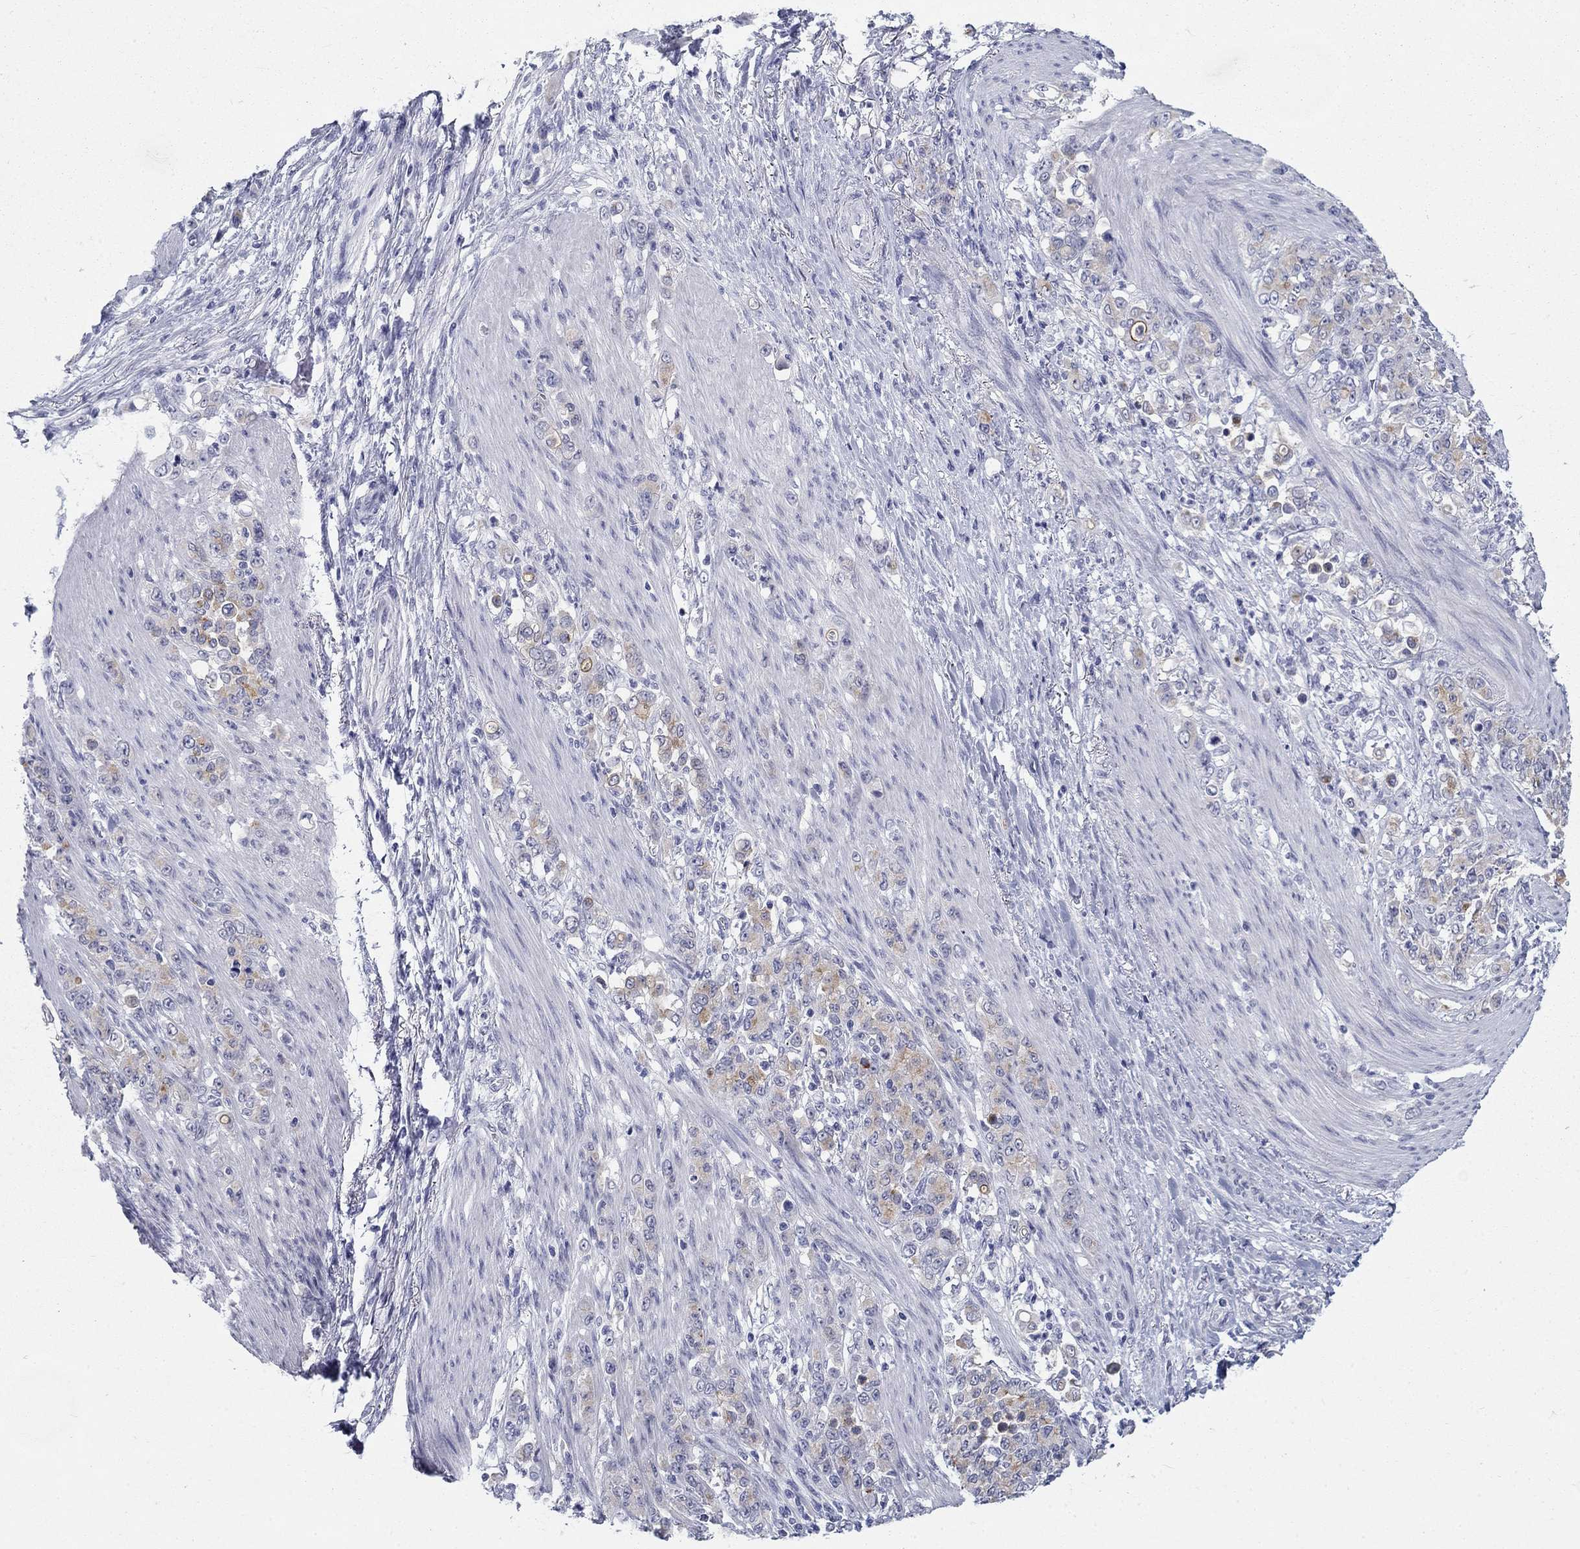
{"staining": {"intensity": "weak", "quantity": "25%-75%", "location": "cytoplasmic/membranous"}, "tissue": "stomach cancer", "cell_type": "Tumor cells", "image_type": "cancer", "snomed": [{"axis": "morphology", "description": "Adenocarcinoma, NOS"}, {"axis": "topography", "description": "Stomach"}], "caption": "A high-resolution image shows IHC staining of adenocarcinoma (stomach), which demonstrates weak cytoplasmic/membranous expression in about 25%-75% of tumor cells.", "gene": "C4orf19", "patient": {"sex": "female", "age": 79}}